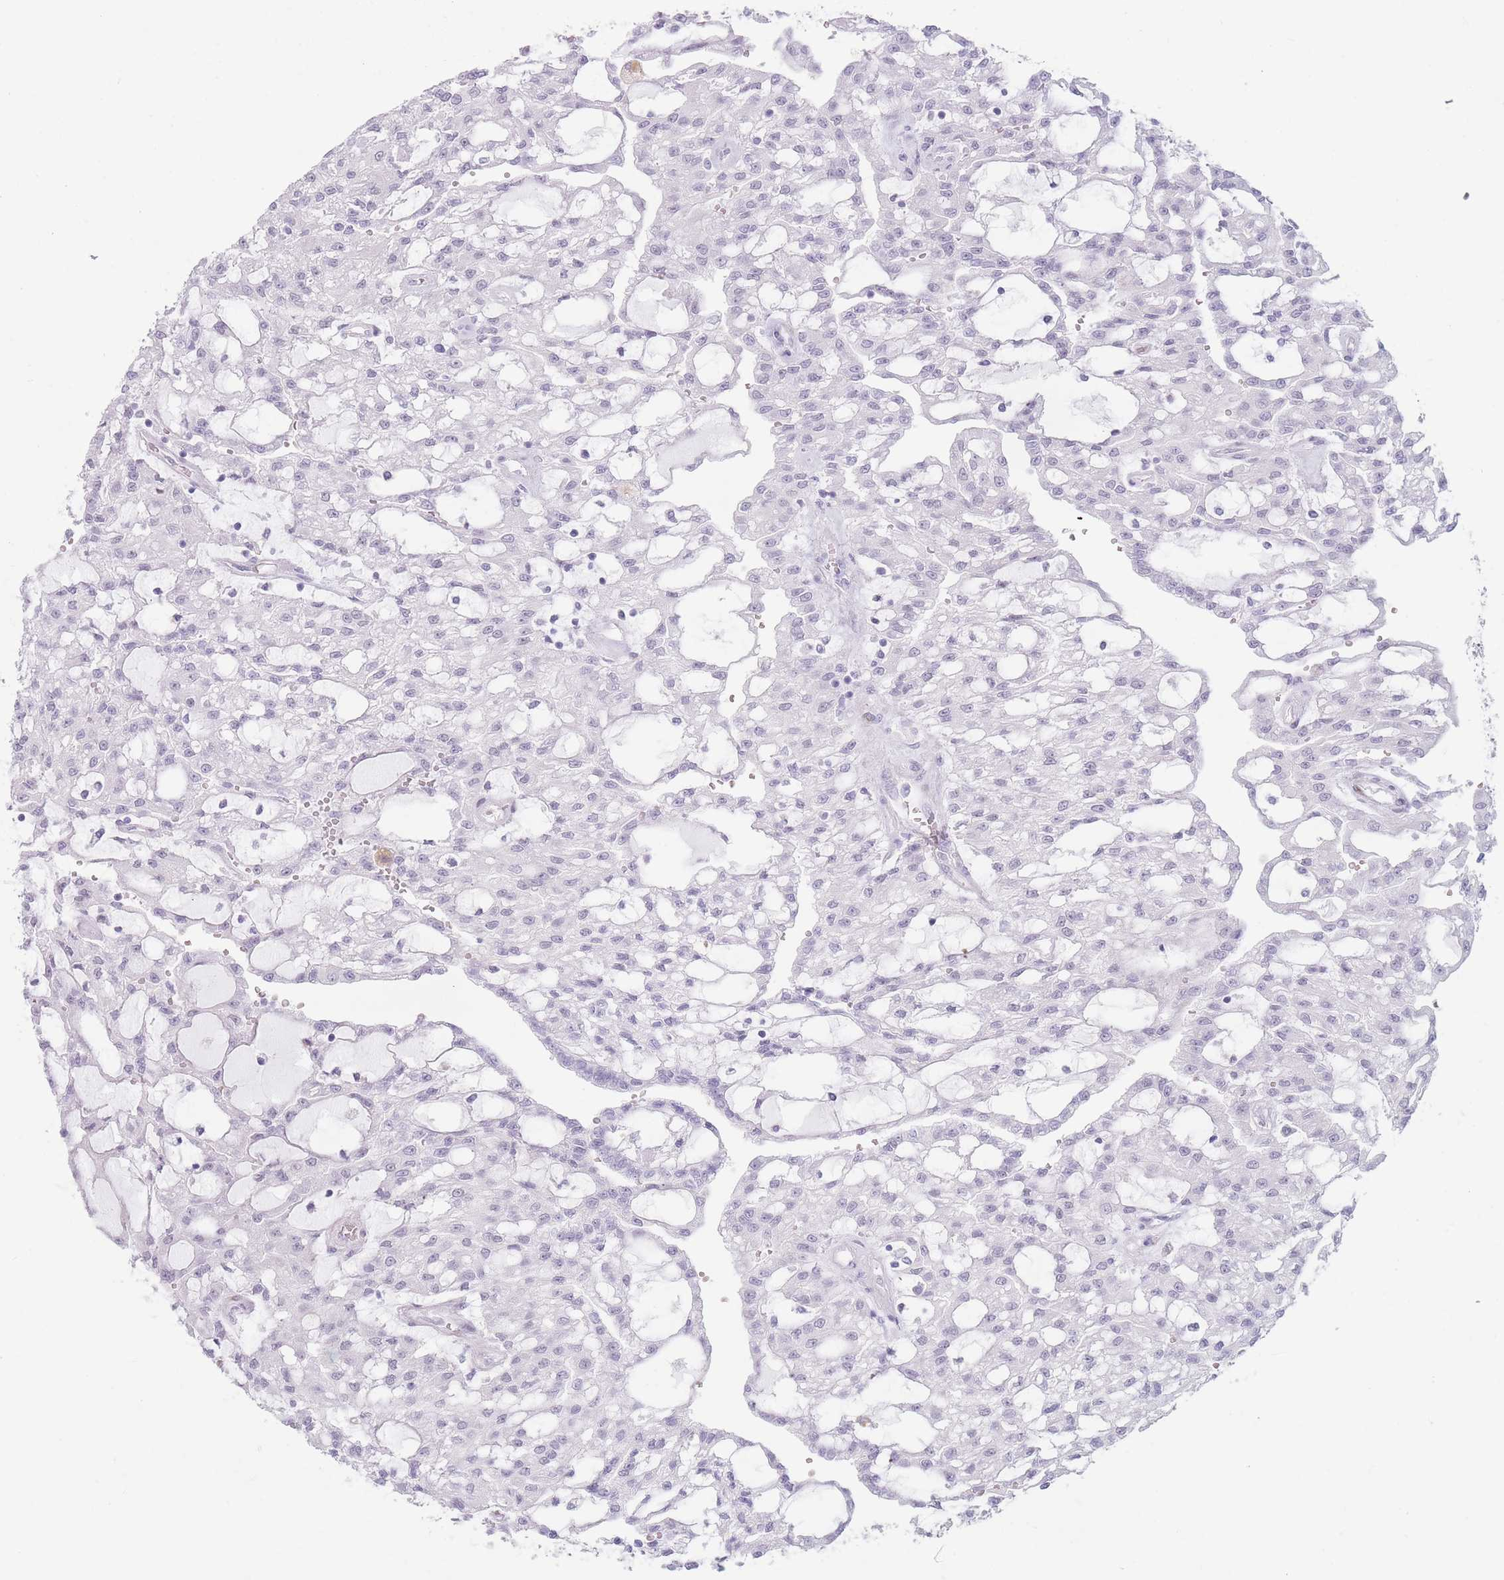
{"staining": {"intensity": "negative", "quantity": "none", "location": "none"}, "tissue": "renal cancer", "cell_type": "Tumor cells", "image_type": "cancer", "snomed": [{"axis": "morphology", "description": "Adenocarcinoma, NOS"}, {"axis": "topography", "description": "Kidney"}], "caption": "An immunohistochemistry (IHC) micrograph of renal adenocarcinoma is shown. There is no staining in tumor cells of renal adenocarcinoma. (Stains: DAB immunohistochemistry (IHC) with hematoxylin counter stain, Microscopy: brightfield microscopy at high magnification).", "gene": "IFNA6", "patient": {"sex": "male", "age": 63}}